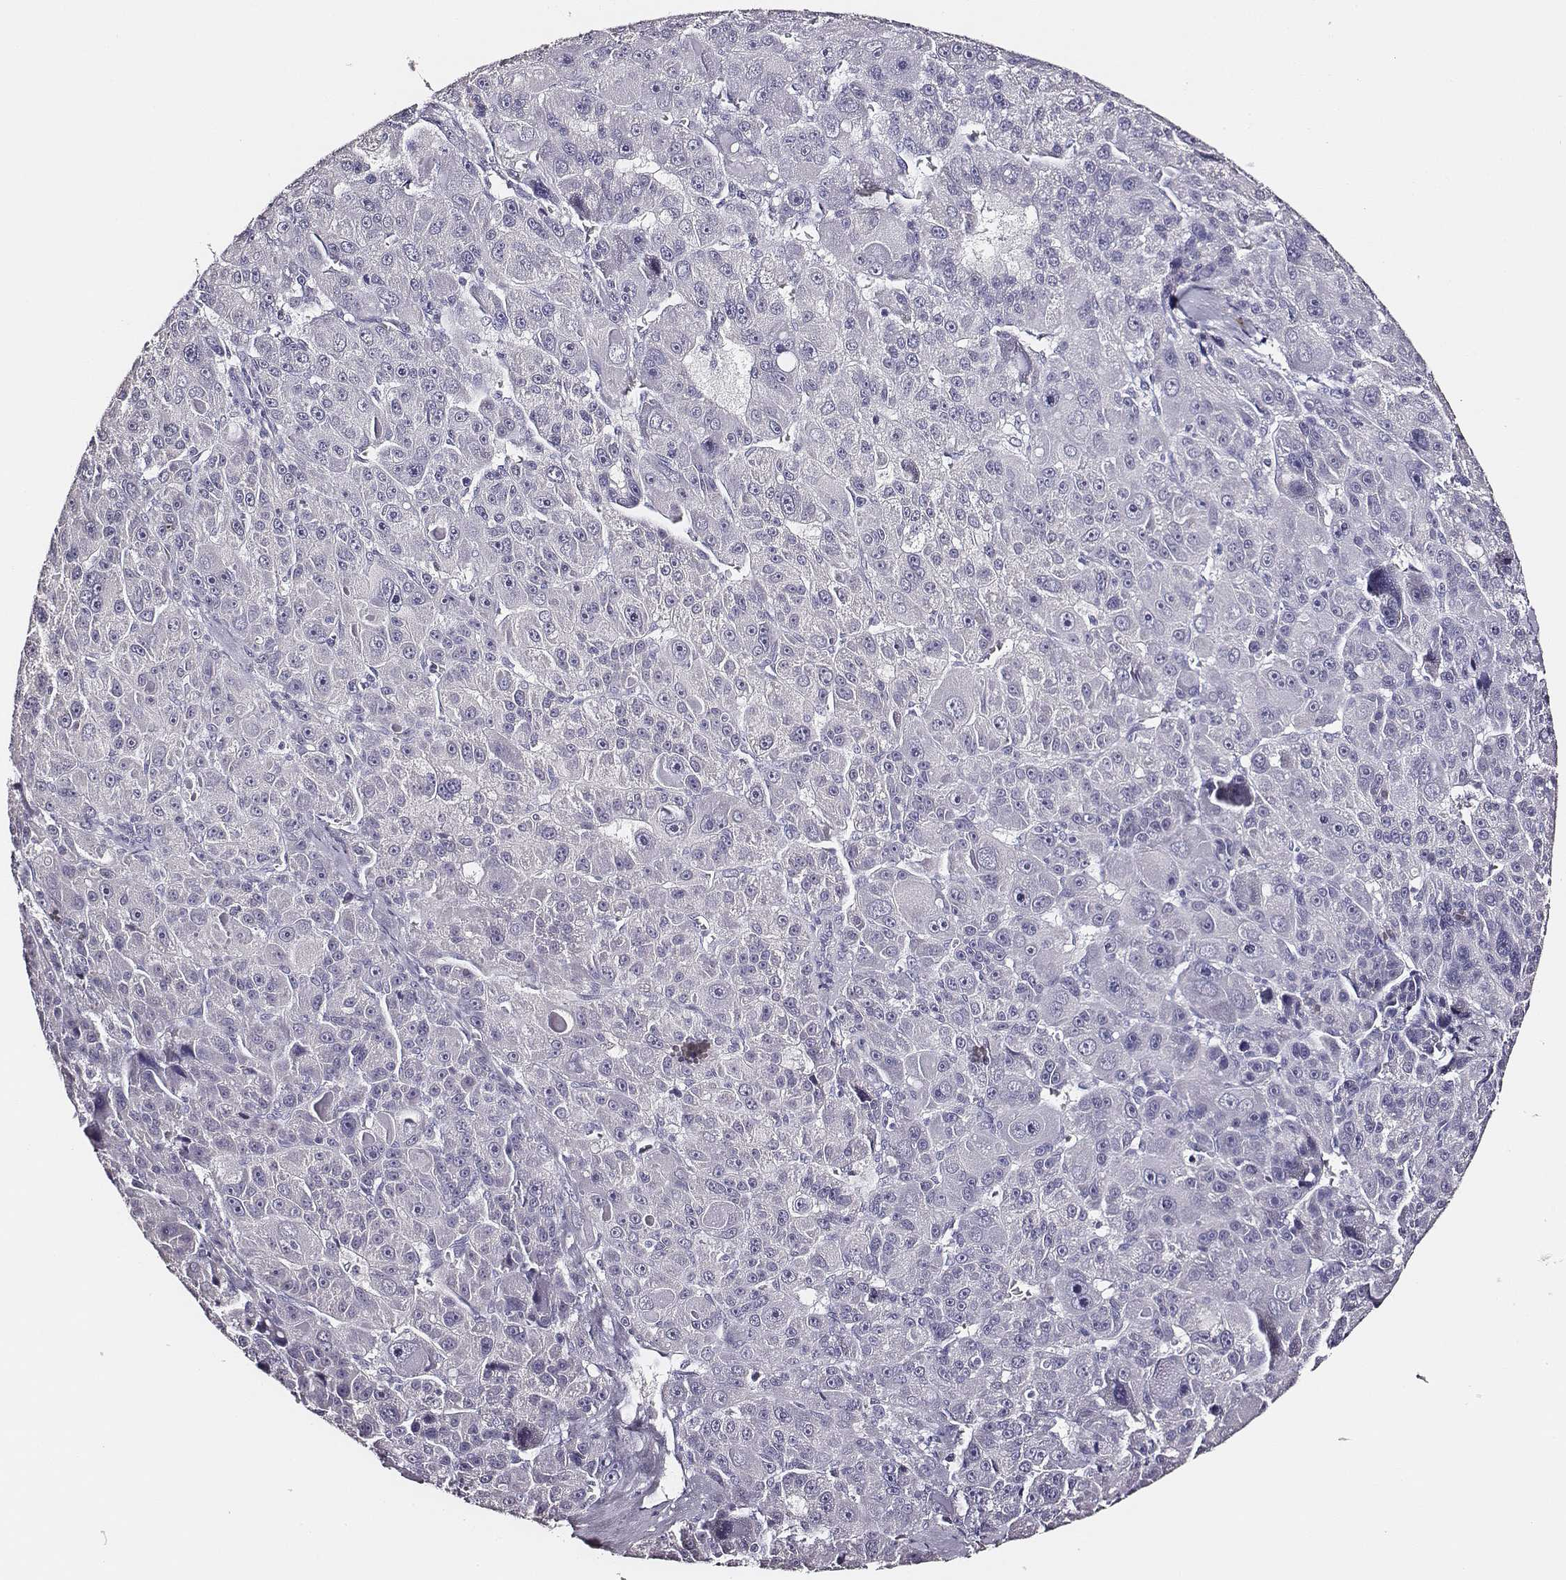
{"staining": {"intensity": "negative", "quantity": "none", "location": "none"}, "tissue": "liver cancer", "cell_type": "Tumor cells", "image_type": "cancer", "snomed": [{"axis": "morphology", "description": "Carcinoma, Hepatocellular, NOS"}, {"axis": "topography", "description": "Liver"}], "caption": "Protein analysis of liver hepatocellular carcinoma exhibits no significant positivity in tumor cells. (Stains: DAB immunohistochemistry with hematoxylin counter stain, Microscopy: brightfield microscopy at high magnification).", "gene": "DPEP1", "patient": {"sex": "male", "age": 76}}